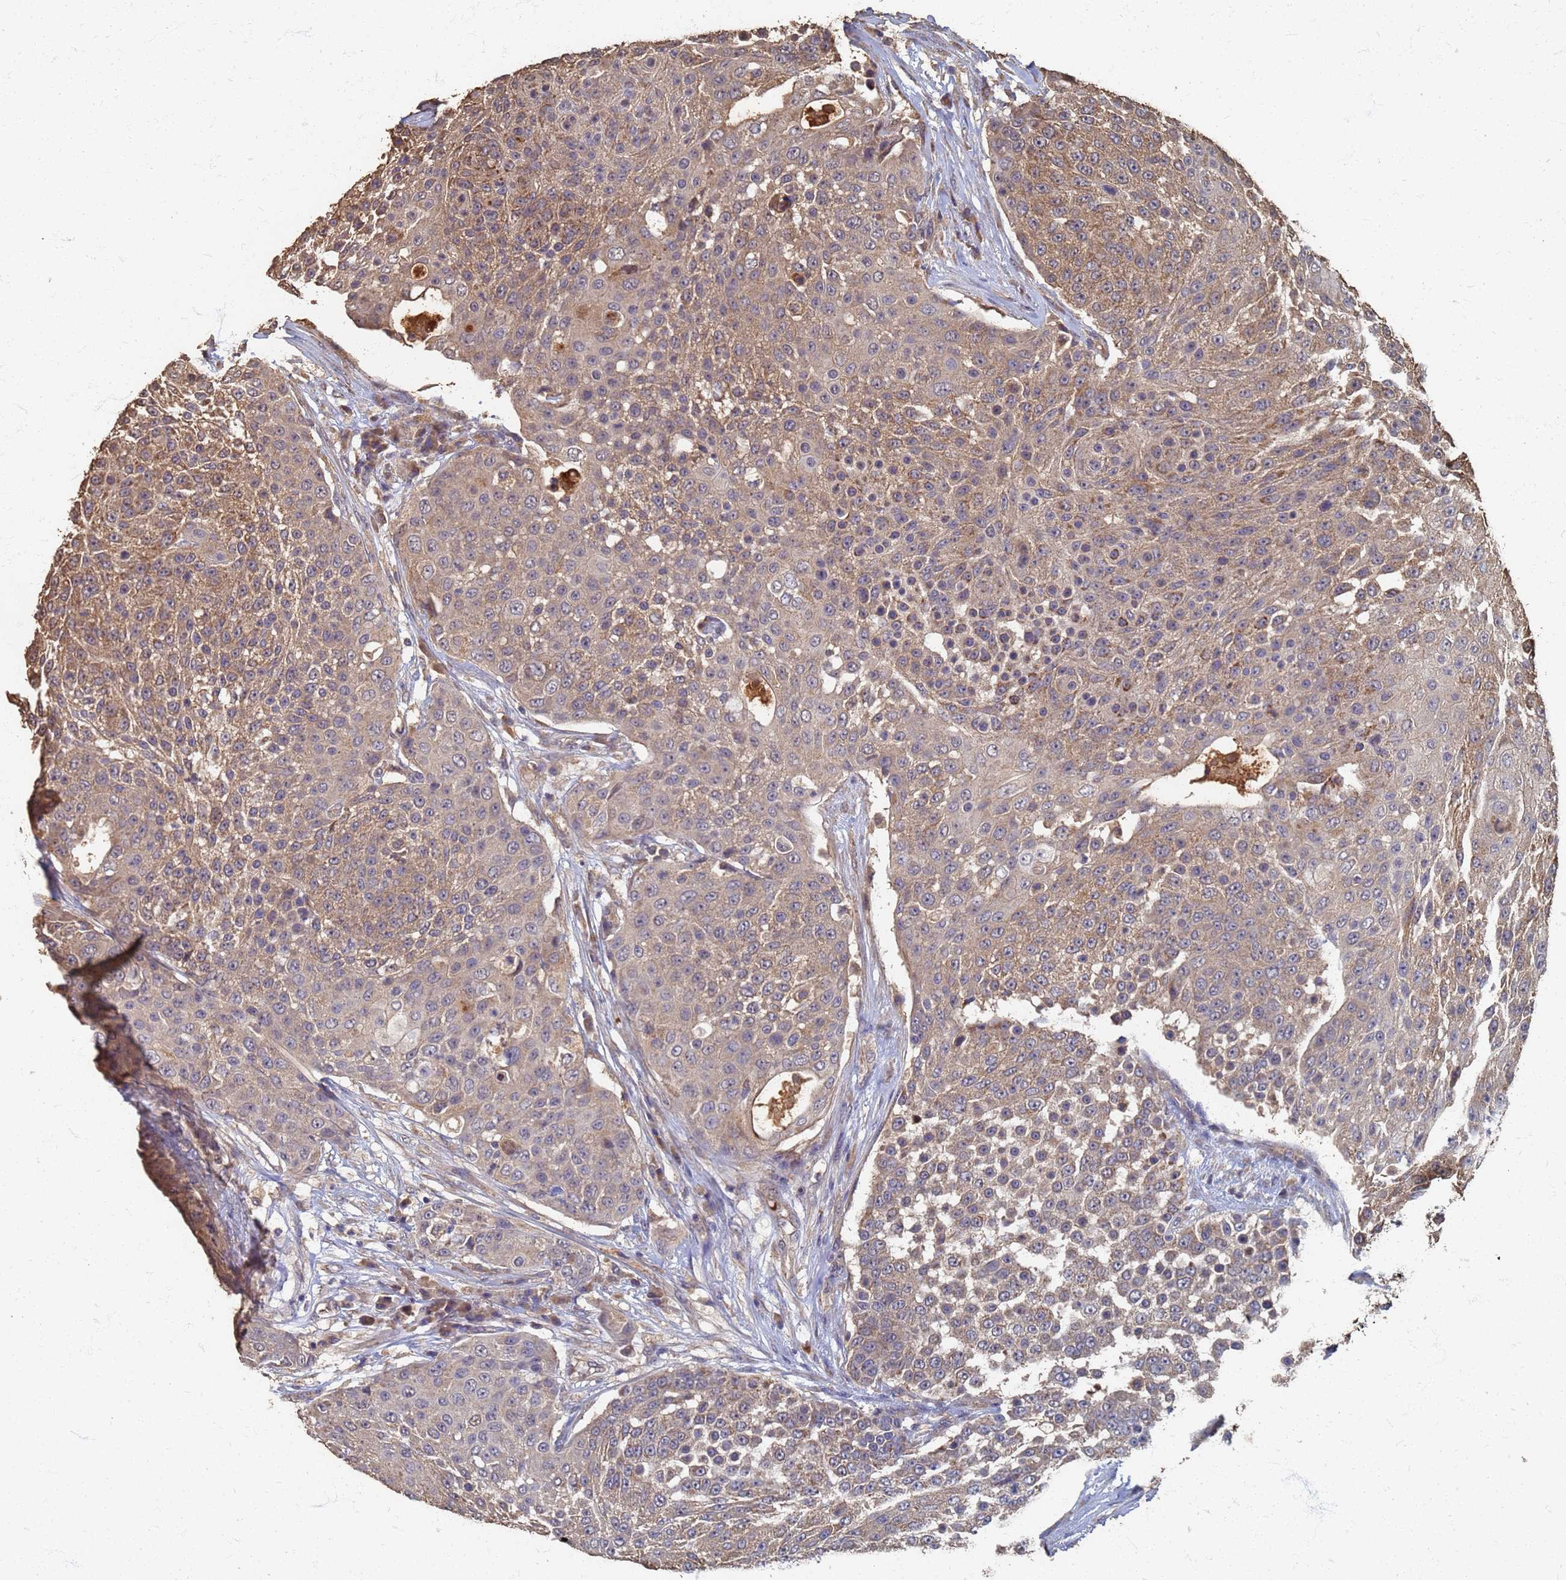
{"staining": {"intensity": "moderate", "quantity": "25%-75%", "location": "cytoplasmic/membranous"}, "tissue": "urothelial cancer", "cell_type": "Tumor cells", "image_type": "cancer", "snomed": [{"axis": "morphology", "description": "Urothelial carcinoma, High grade"}, {"axis": "topography", "description": "Urinary bladder"}], "caption": "Immunohistochemical staining of human high-grade urothelial carcinoma demonstrates medium levels of moderate cytoplasmic/membranous expression in approximately 25%-75% of tumor cells.", "gene": "DPH5", "patient": {"sex": "female", "age": 63}}